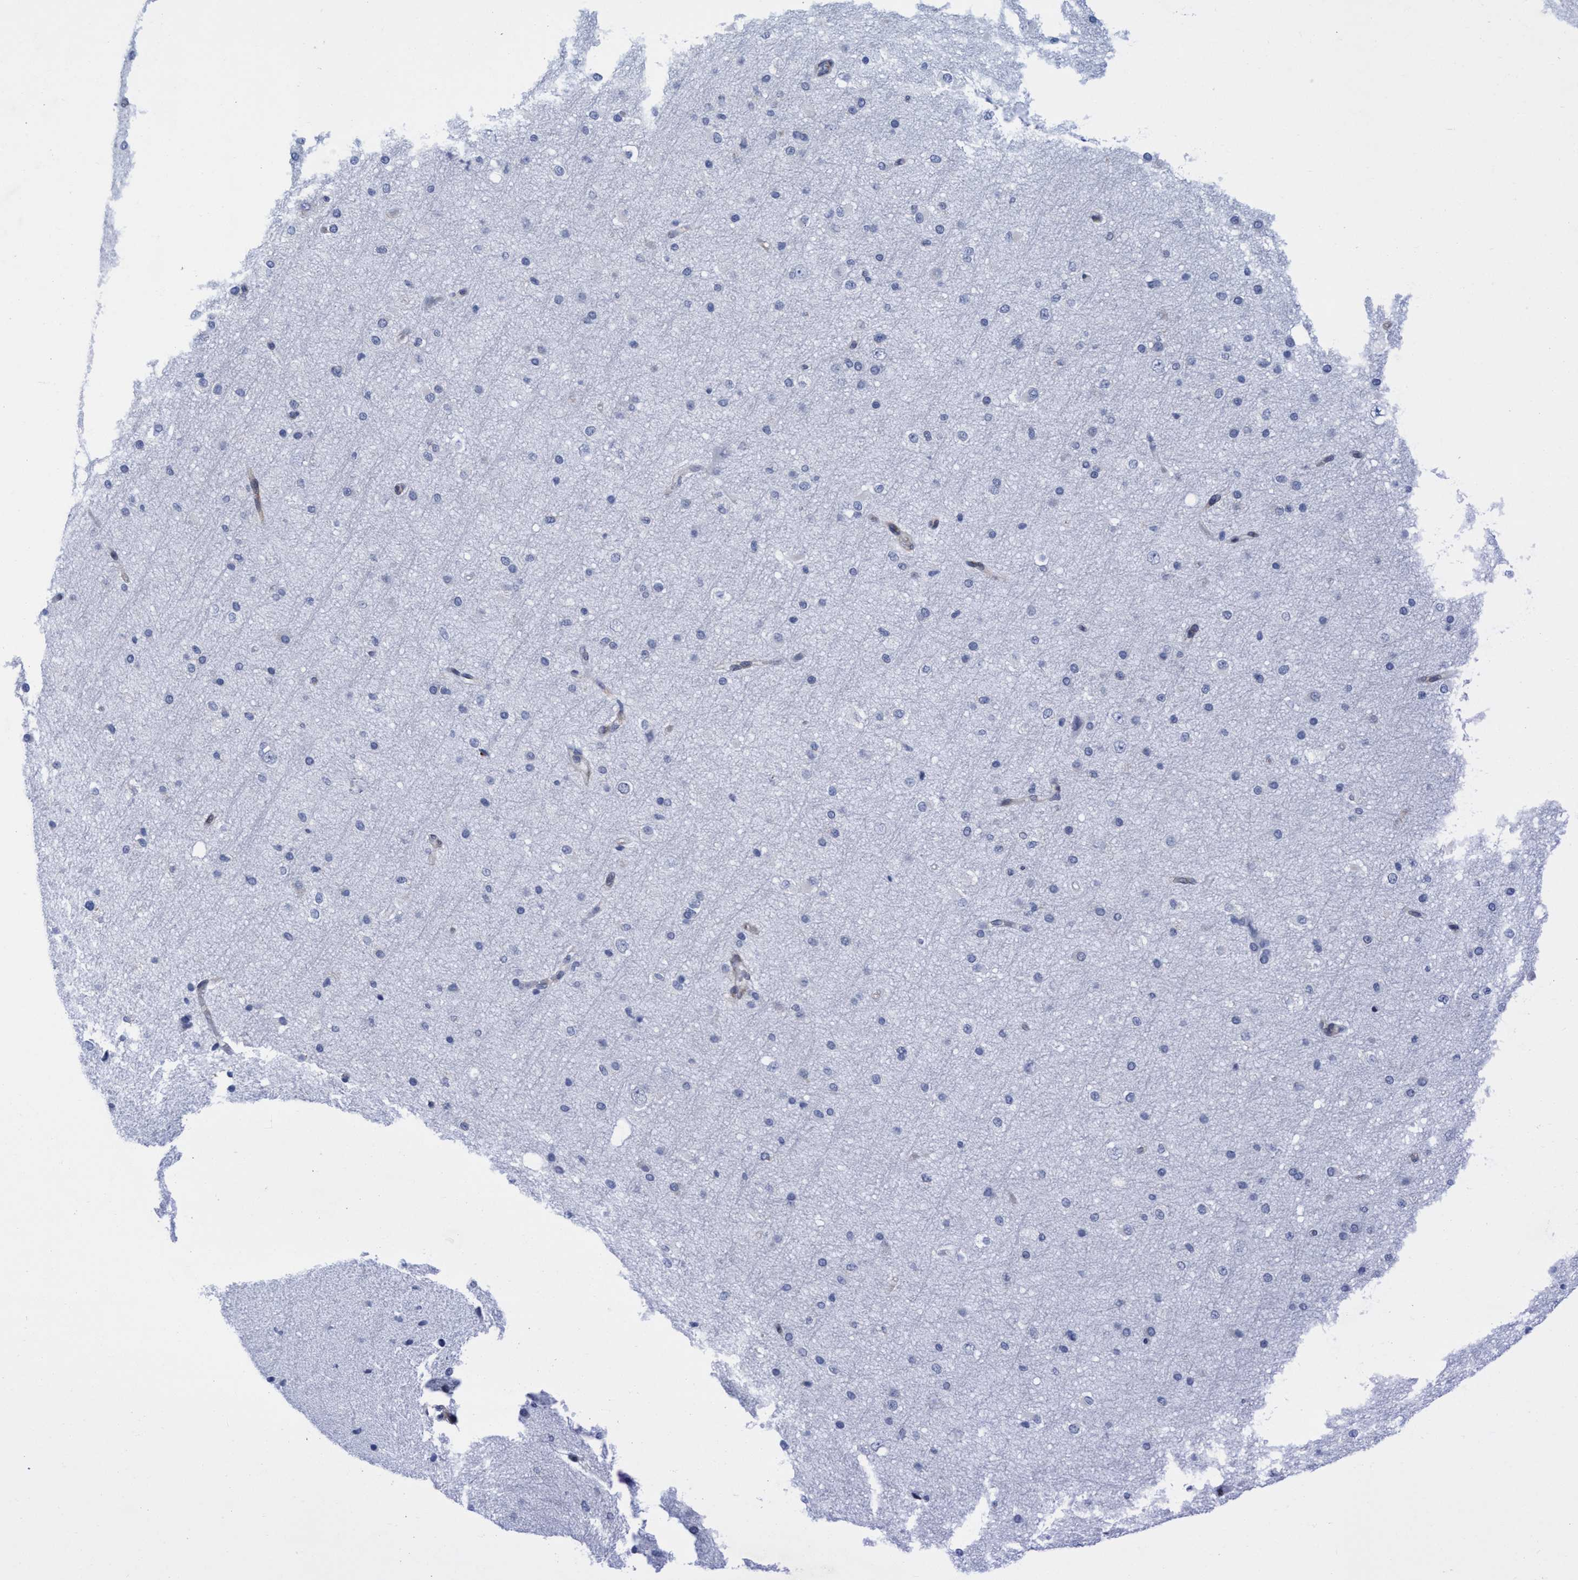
{"staining": {"intensity": "negative", "quantity": "none", "location": "none"}, "tissue": "cerebral cortex", "cell_type": "Endothelial cells", "image_type": "normal", "snomed": [{"axis": "morphology", "description": "Normal tissue, NOS"}, {"axis": "morphology", "description": "Developmental malformation"}, {"axis": "topography", "description": "Cerebral cortex"}], "caption": "DAB (3,3'-diaminobenzidine) immunohistochemical staining of unremarkable cerebral cortex reveals no significant expression in endothelial cells.", "gene": "R3HCC1", "patient": {"sex": "female", "age": 30}}